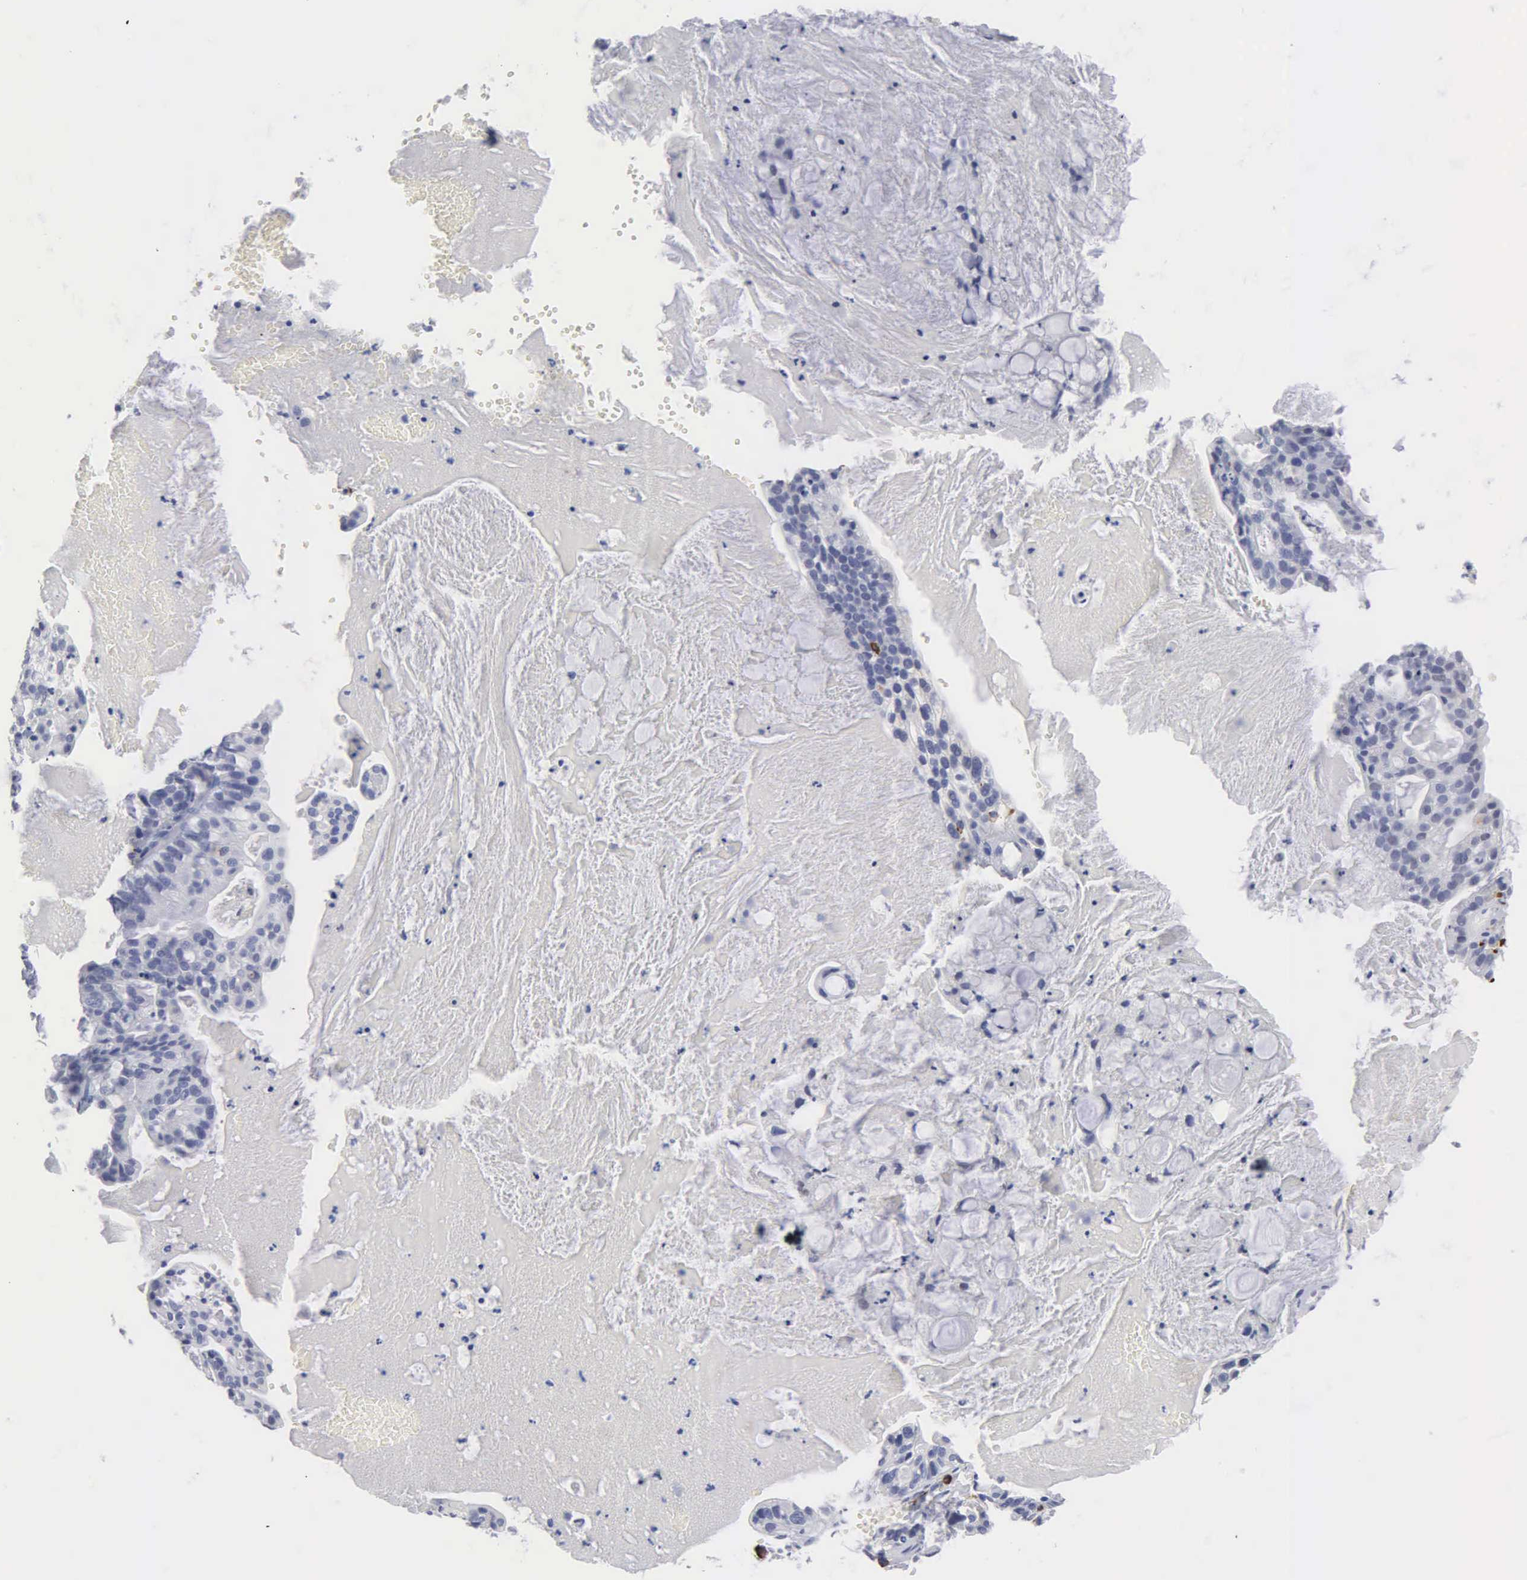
{"staining": {"intensity": "negative", "quantity": "none", "location": "none"}, "tissue": "cervical cancer", "cell_type": "Tumor cells", "image_type": "cancer", "snomed": [{"axis": "morphology", "description": "Adenocarcinoma, NOS"}, {"axis": "topography", "description": "Cervix"}], "caption": "A high-resolution micrograph shows immunohistochemistry staining of cervical cancer (adenocarcinoma), which displays no significant staining in tumor cells.", "gene": "ASPHD2", "patient": {"sex": "female", "age": 41}}